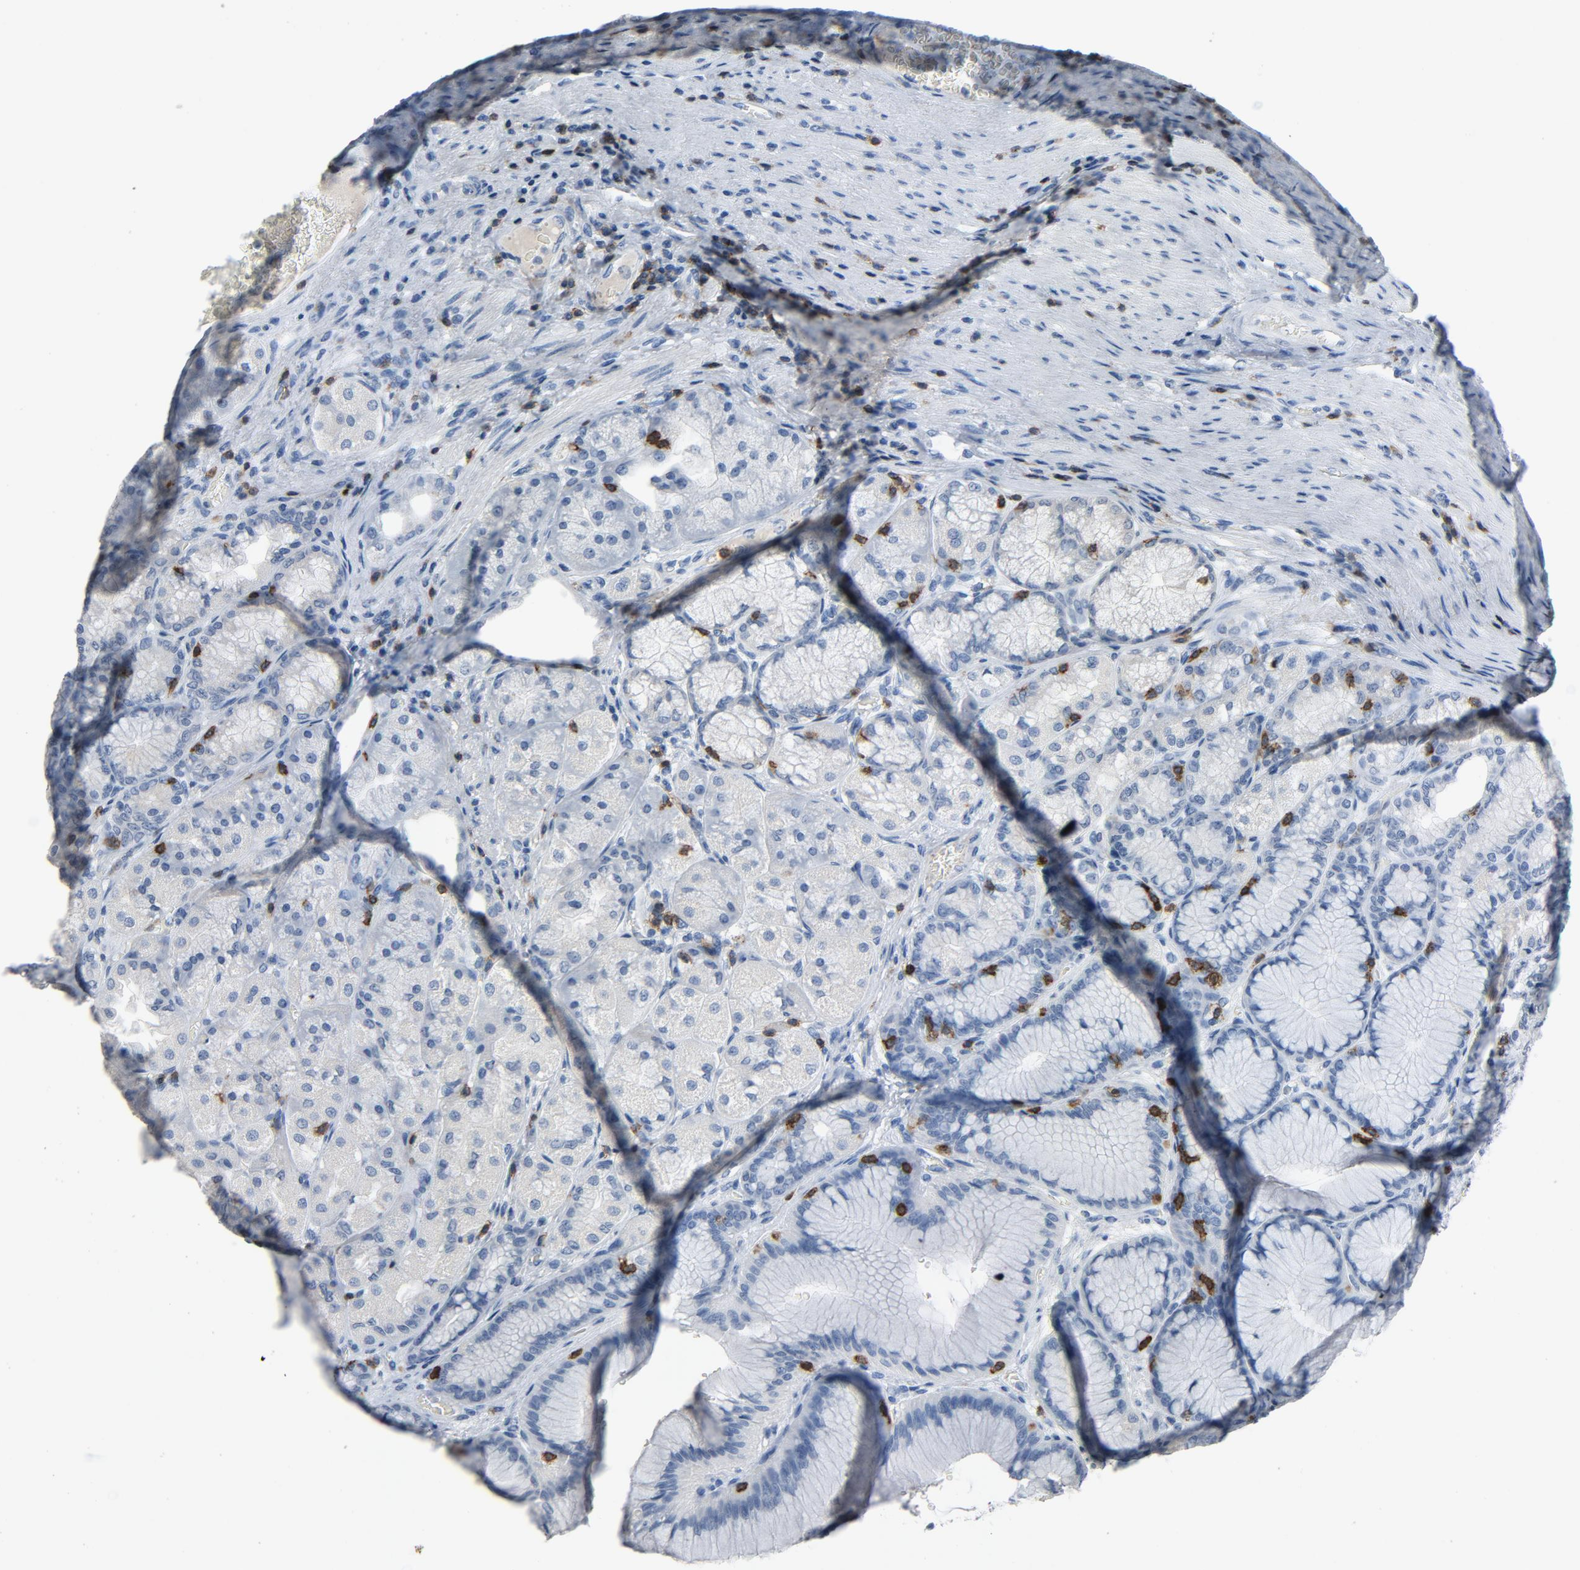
{"staining": {"intensity": "negative", "quantity": "none", "location": "none"}, "tissue": "stomach", "cell_type": "Glandular cells", "image_type": "normal", "snomed": [{"axis": "morphology", "description": "Normal tissue, NOS"}, {"axis": "morphology", "description": "Adenocarcinoma, NOS"}, {"axis": "topography", "description": "Stomach"}, {"axis": "topography", "description": "Stomach, lower"}], "caption": "Glandular cells show no significant staining in normal stomach. (DAB (3,3'-diaminobenzidine) immunohistochemistry (IHC) with hematoxylin counter stain).", "gene": "LCK", "patient": {"sex": "female", "age": 65}}